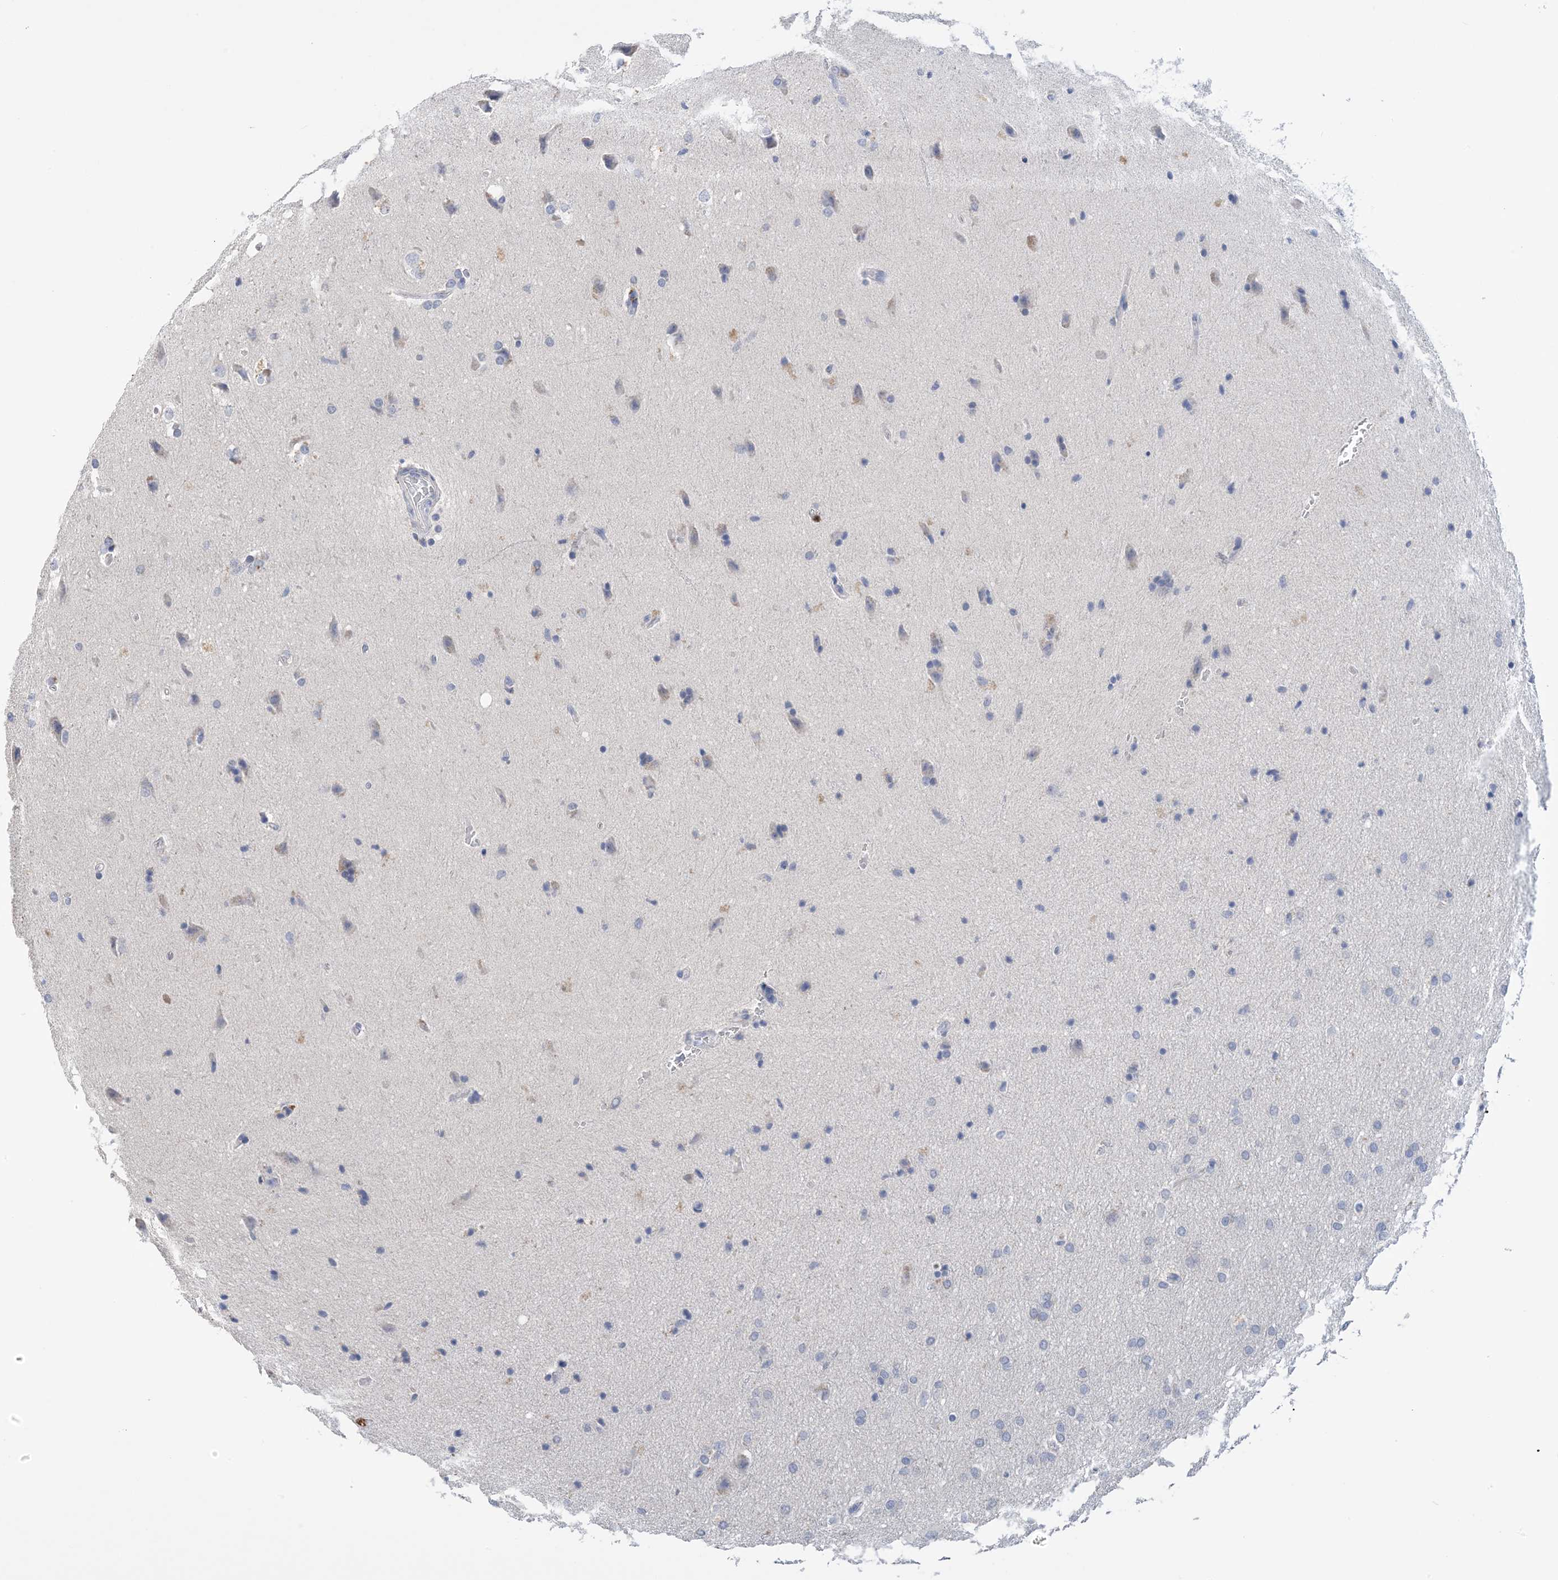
{"staining": {"intensity": "negative", "quantity": "none", "location": "none"}, "tissue": "glioma", "cell_type": "Tumor cells", "image_type": "cancer", "snomed": [{"axis": "morphology", "description": "Glioma, malignant, Low grade"}, {"axis": "topography", "description": "Brain"}], "caption": "Protein analysis of glioma demonstrates no significant expression in tumor cells.", "gene": "DSC3", "patient": {"sex": "female", "age": 37}}